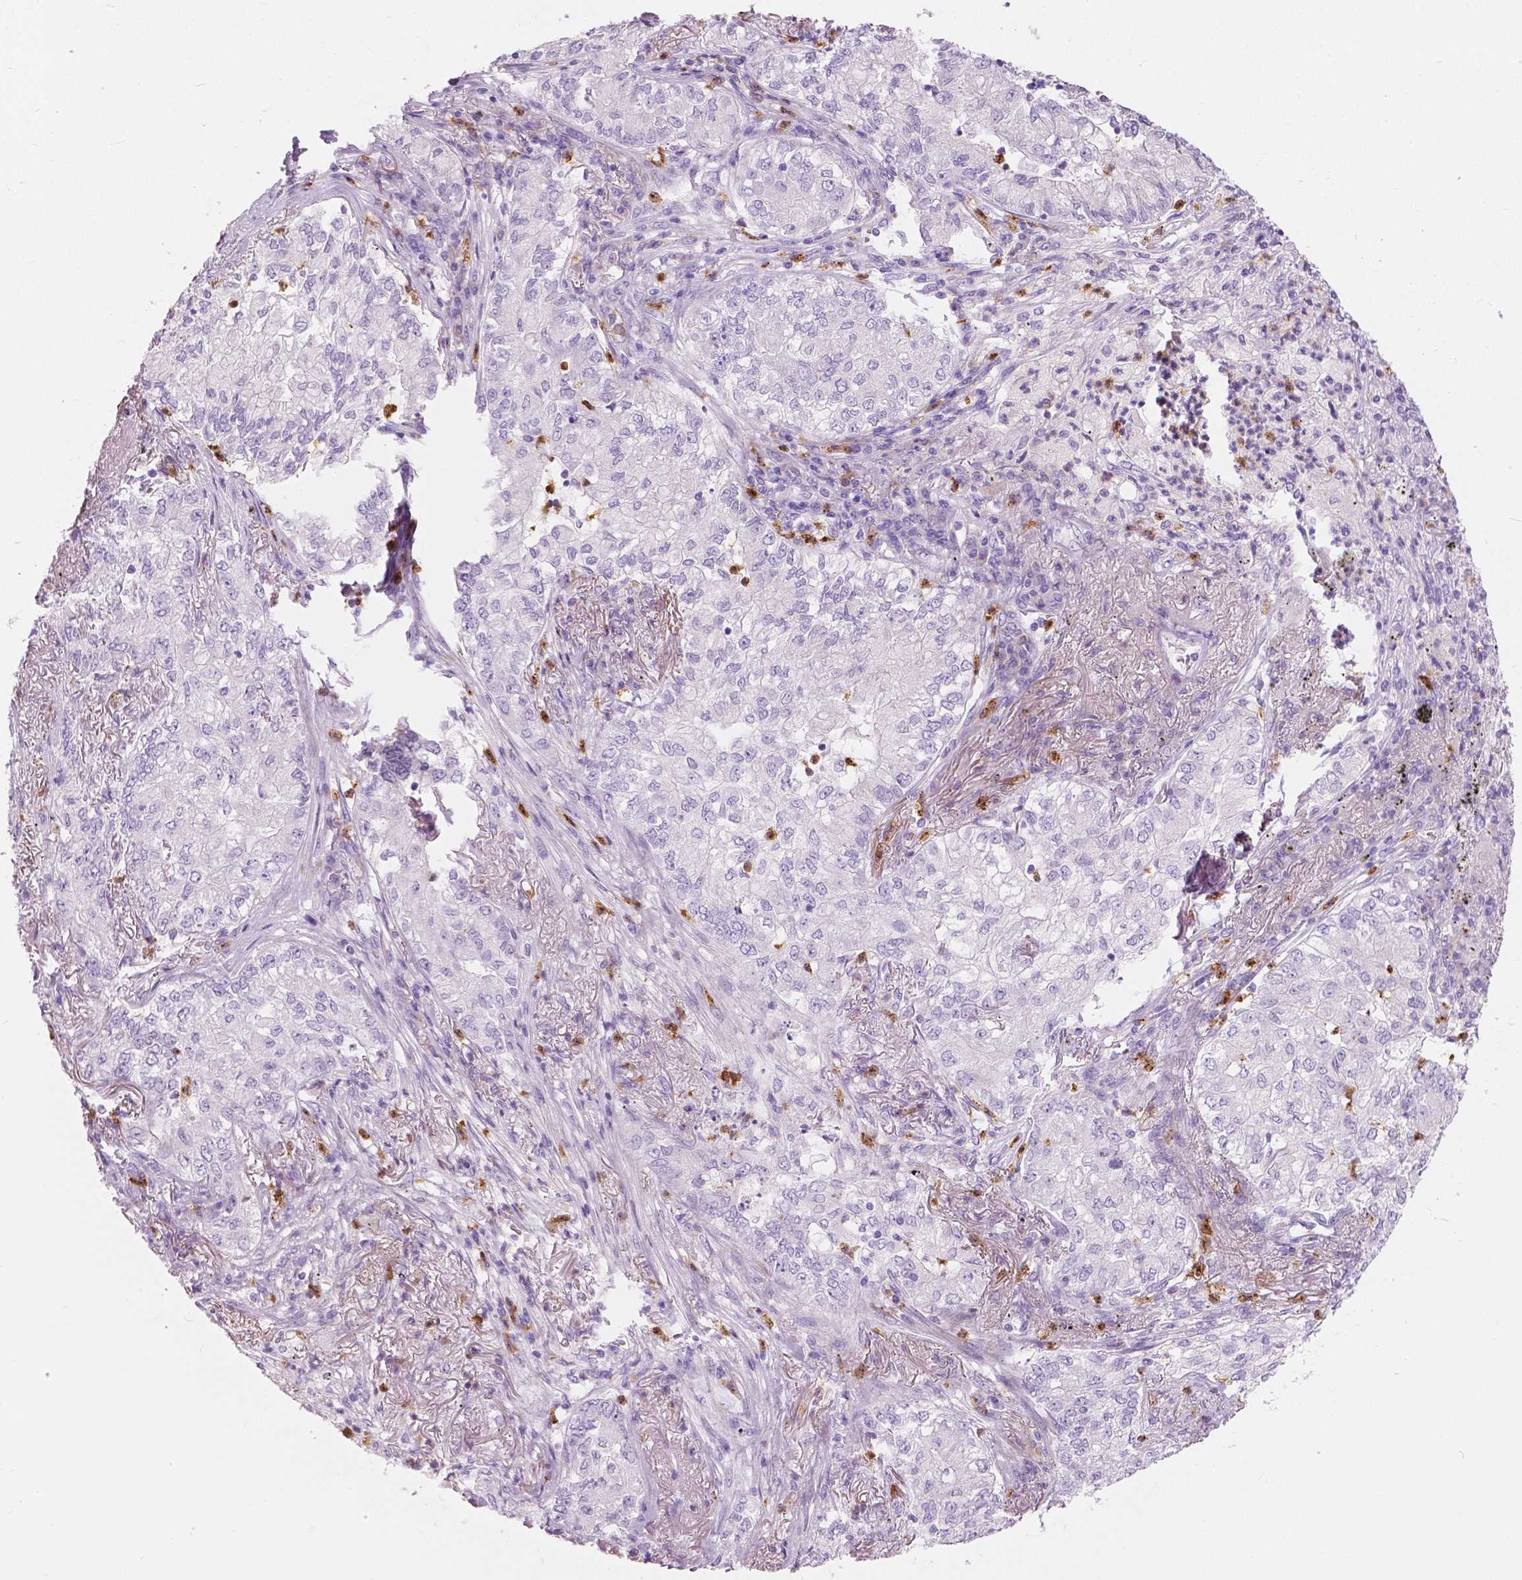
{"staining": {"intensity": "negative", "quantity": "none", "location": "none"}, "tissue": "lung cancer", "cell_type": "Tumor cells", "image_type": "cancer", "snomed": [{"axis": "morphology", "description": "Adenocarcinoma, NOS"}, {"axis": "topography", "description": "Lung"}], "caption": "There is no significant positivity in tumor cells of lung cancer (adenocarcinoma).", "gene": "CXCR2", "patient": {"sex": "female", "age": 73}}